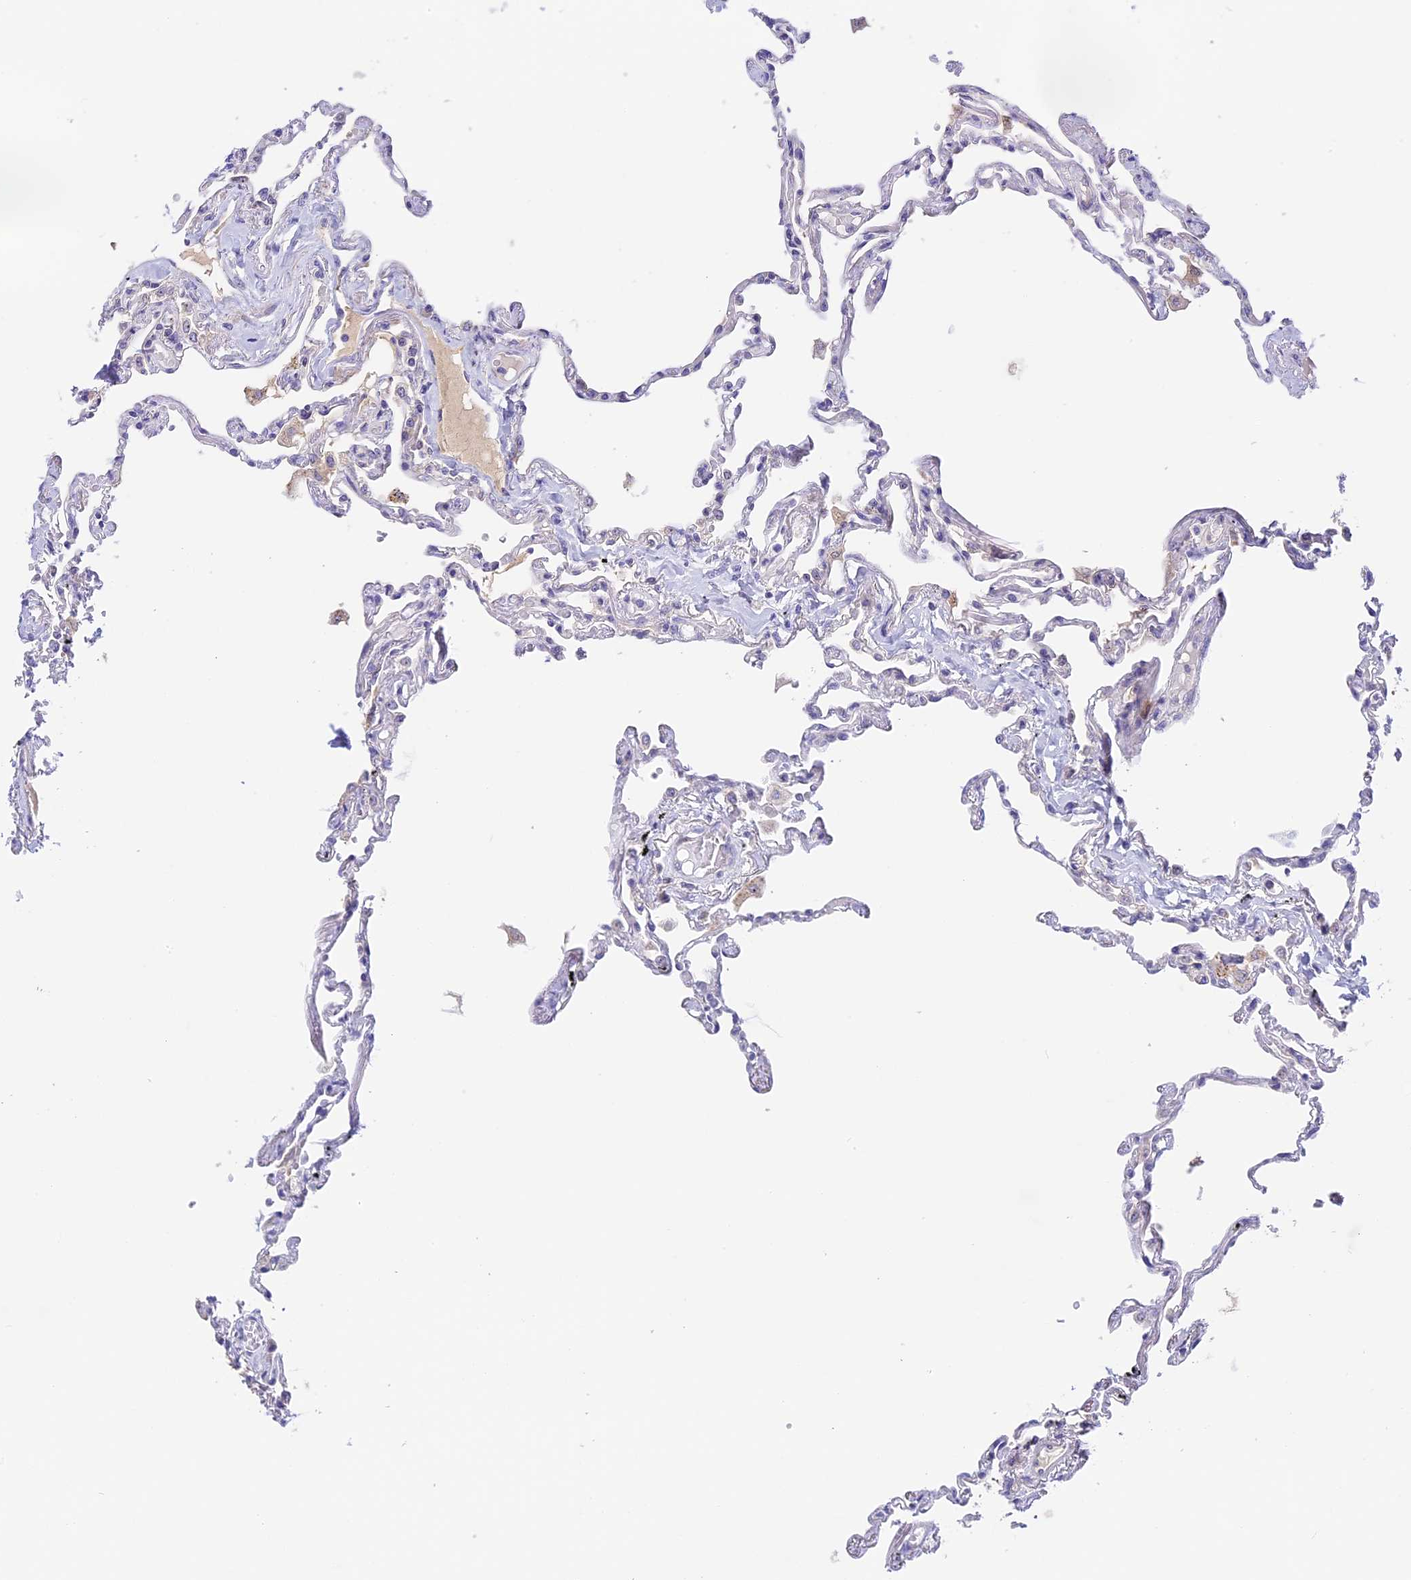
{"staining": {"intensity": "negative", "quantity": "none", "location": "none"}, "tissue": "lung", "cell_type": "Alveolar cells", "image_type": "normal", "snomed": [{"axis": "morphology", "description": "Normal tissue, NOS"}, {"axis": "topography", "description": "Lung"}], "caption": "DAB immunohistochemical staining of normal human lung exhibits no significant expression in alveolar cells. Nuclei are stained in blue.", "gene": "RAD51", "patient": {"sex": "female", "age": 67}}